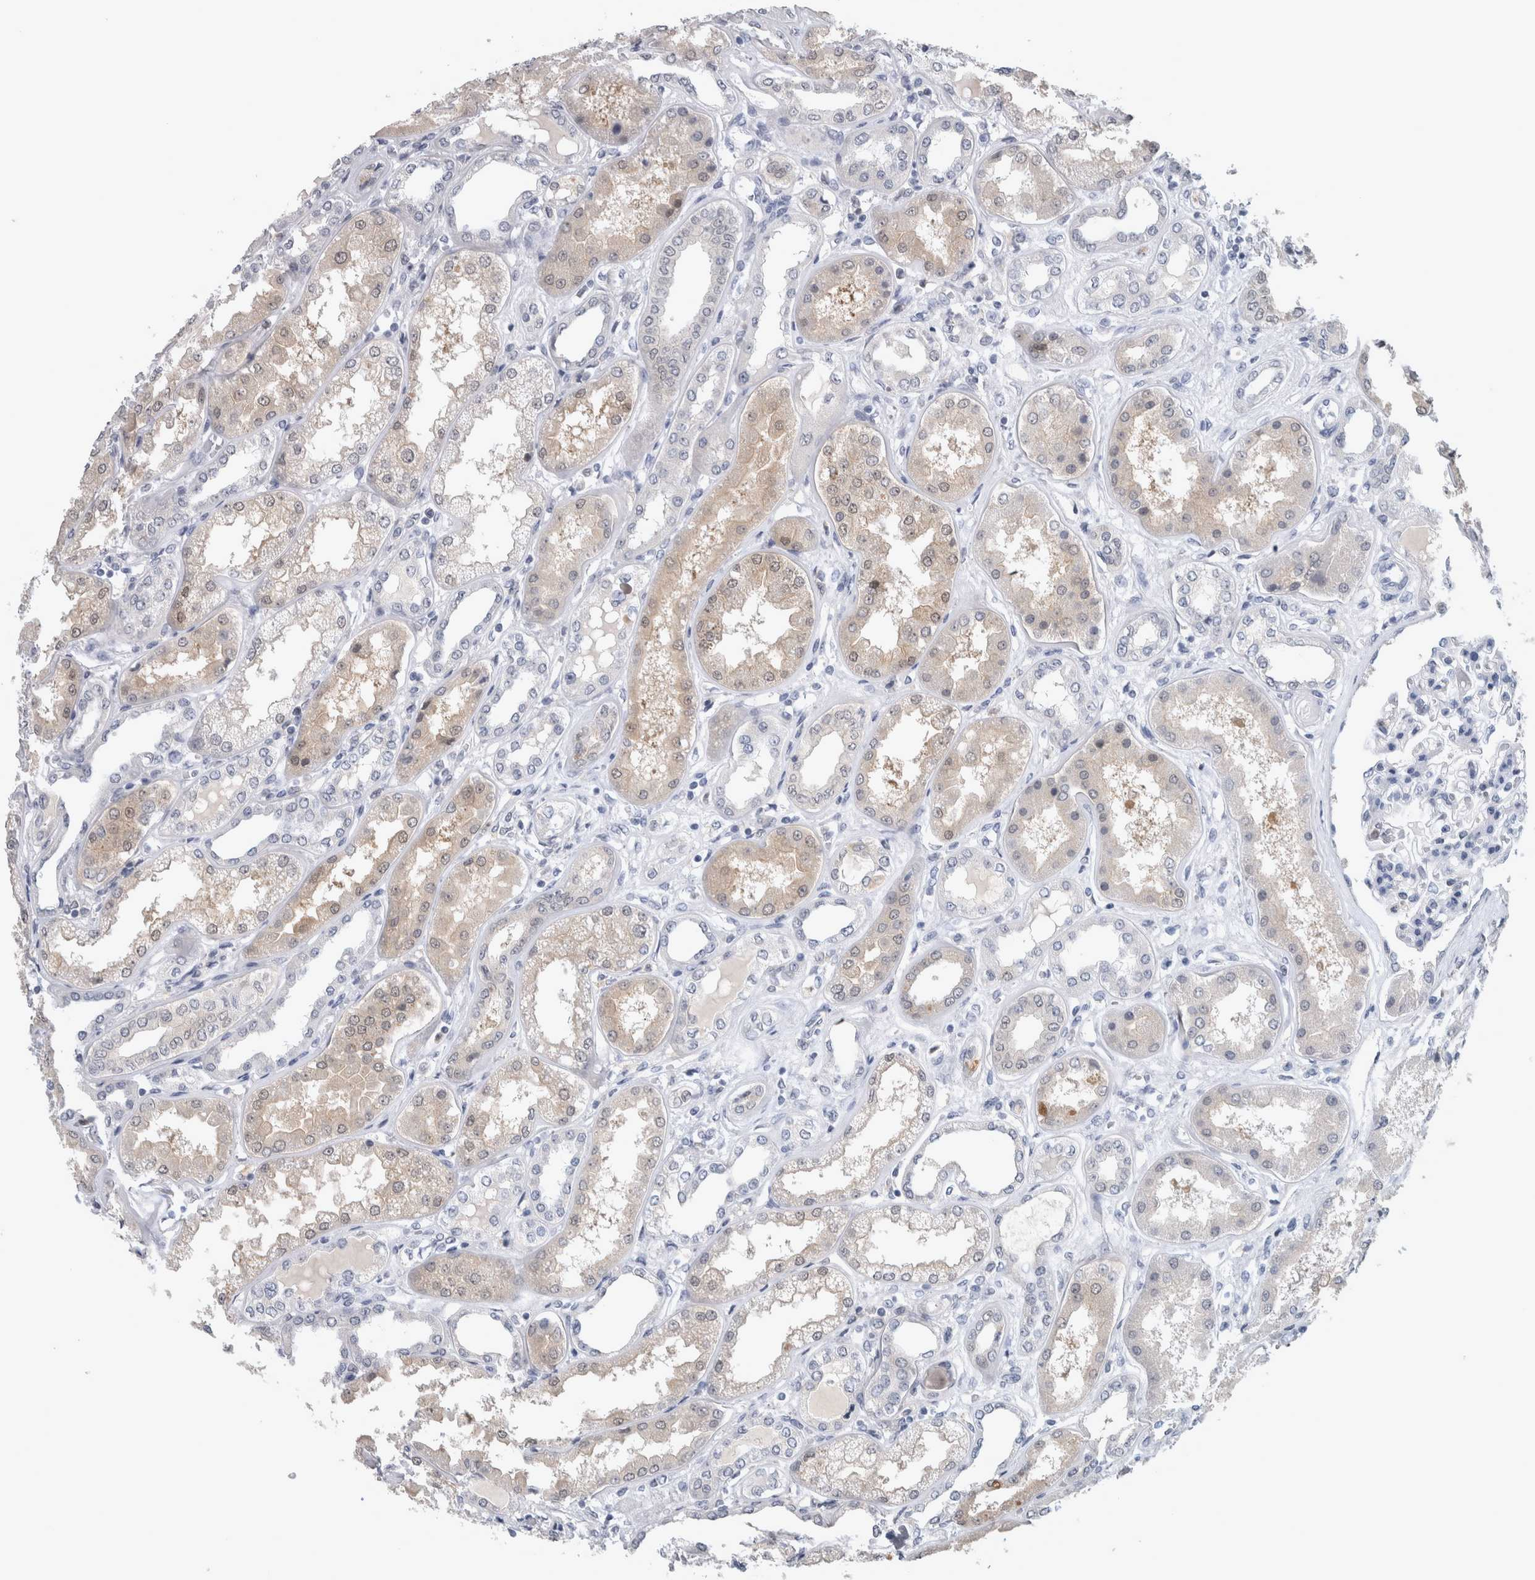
{"staining": {"intensity": "negative", "quantity": "none", "location": "none"}, "tissue": "kidney", "cell_type": "Cells in glomeruli", "image_type": "normal", "snomed": [{"axis": "morphology", "description": "Normal tissue, NOS"}, {"axis": "topography", "description": "Kidney"}], "caption": "Immunohistochemistry (IHC) of benign kidney reveals no staining in cells in glomeruli.", "gene": "NAPRT", "patient": {"sex": "female", "age": 56}}